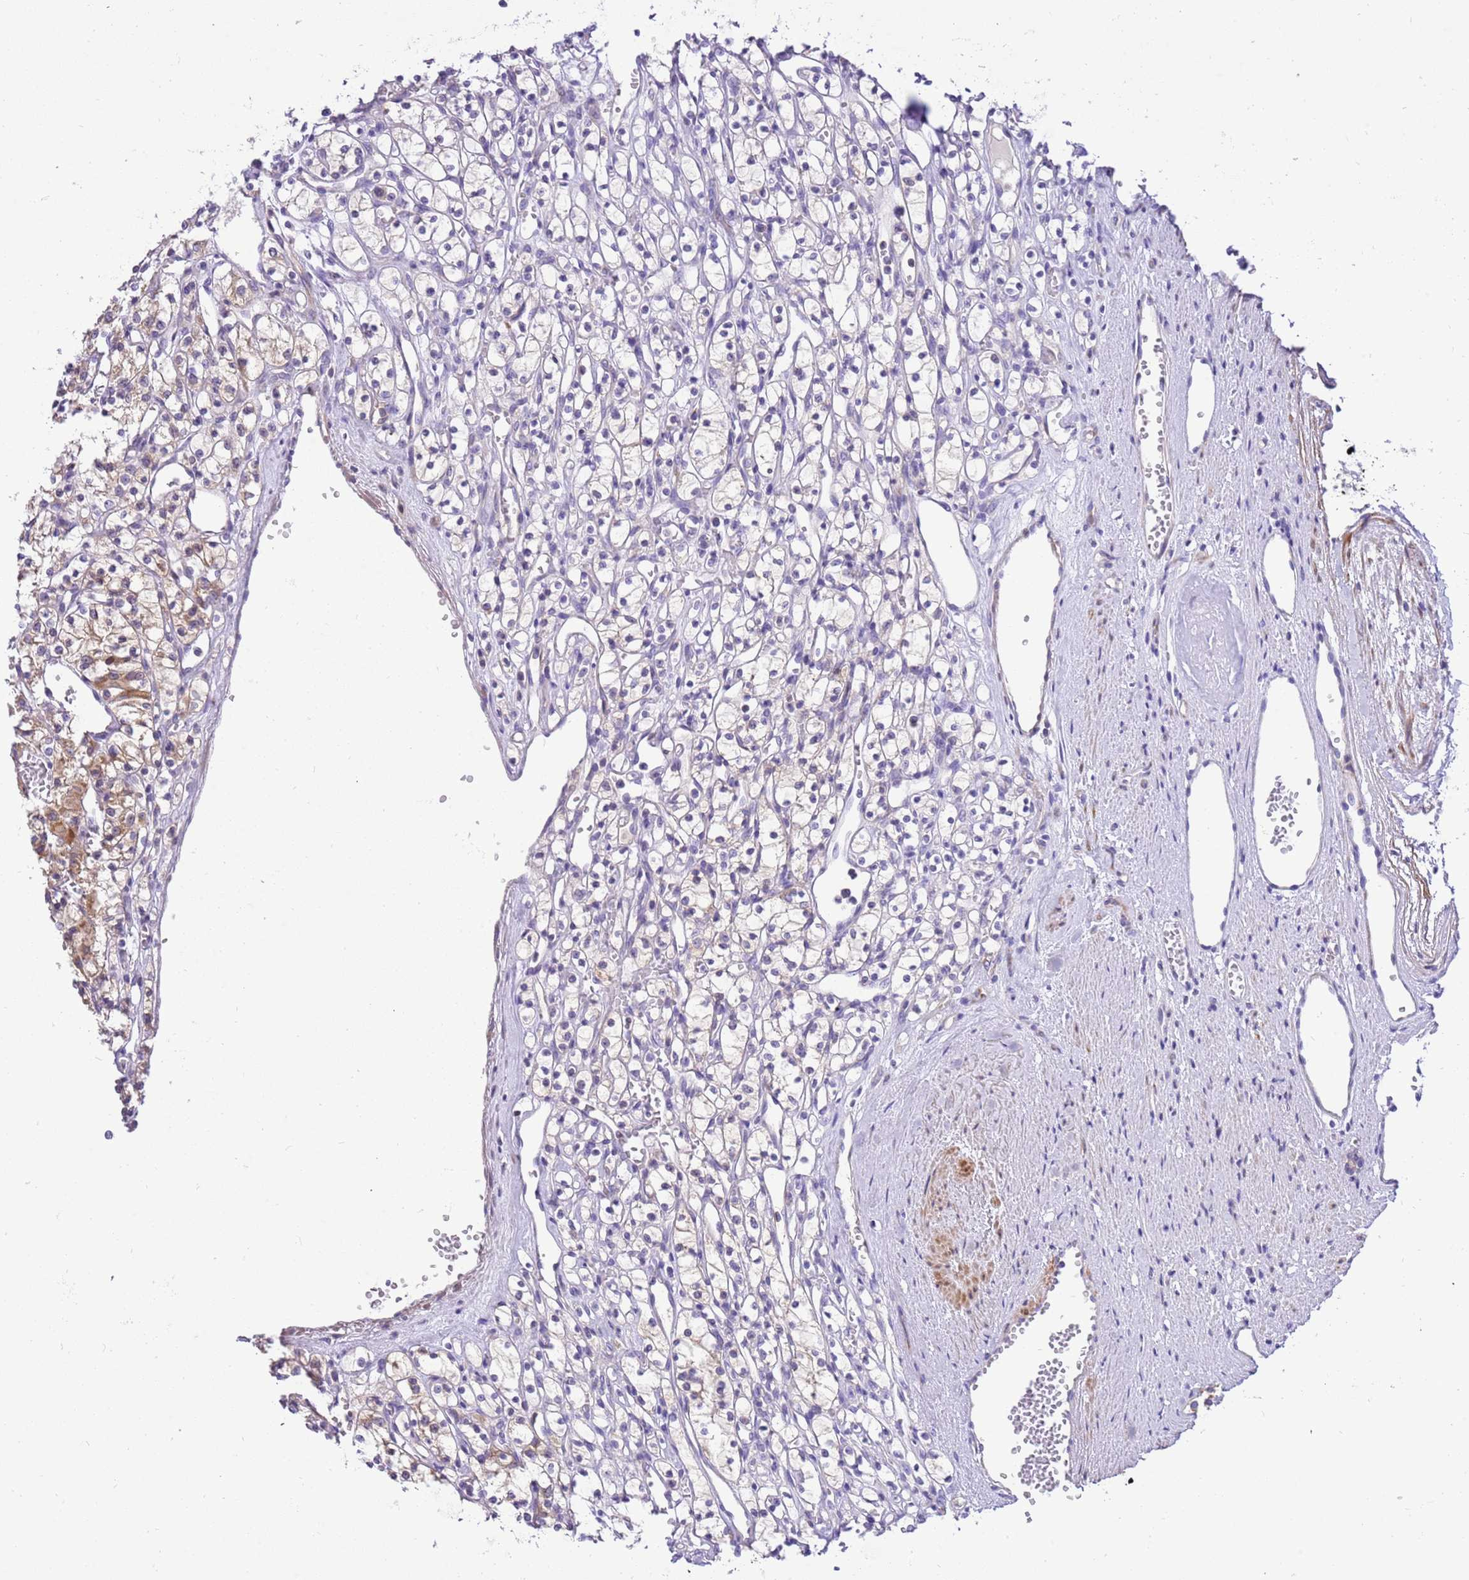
{"staining": {"intensity": "weak", "quantity": "<25%", "location": "cytoplasmic/membranous"}, "tissue": "renal cancer", "cell_type": "Tumor cells", "image_type": "cancer", "snomed": [{"axis": "morphology", "description": "Adenocarcinoma, NOS"}, {"axis": "topography", "description": "Kidney"}], "caption": "High power microscopy image of an IHC photomicrograph of renal cancer, revealing no significant expression in tumor cells. (Stains: DAB IHC with hematoxylin counter stain, Microscopy: brightfield microscopy at high magnification).", "gene": "GLCE", "patient": {"sex": "female", "age": 59}}